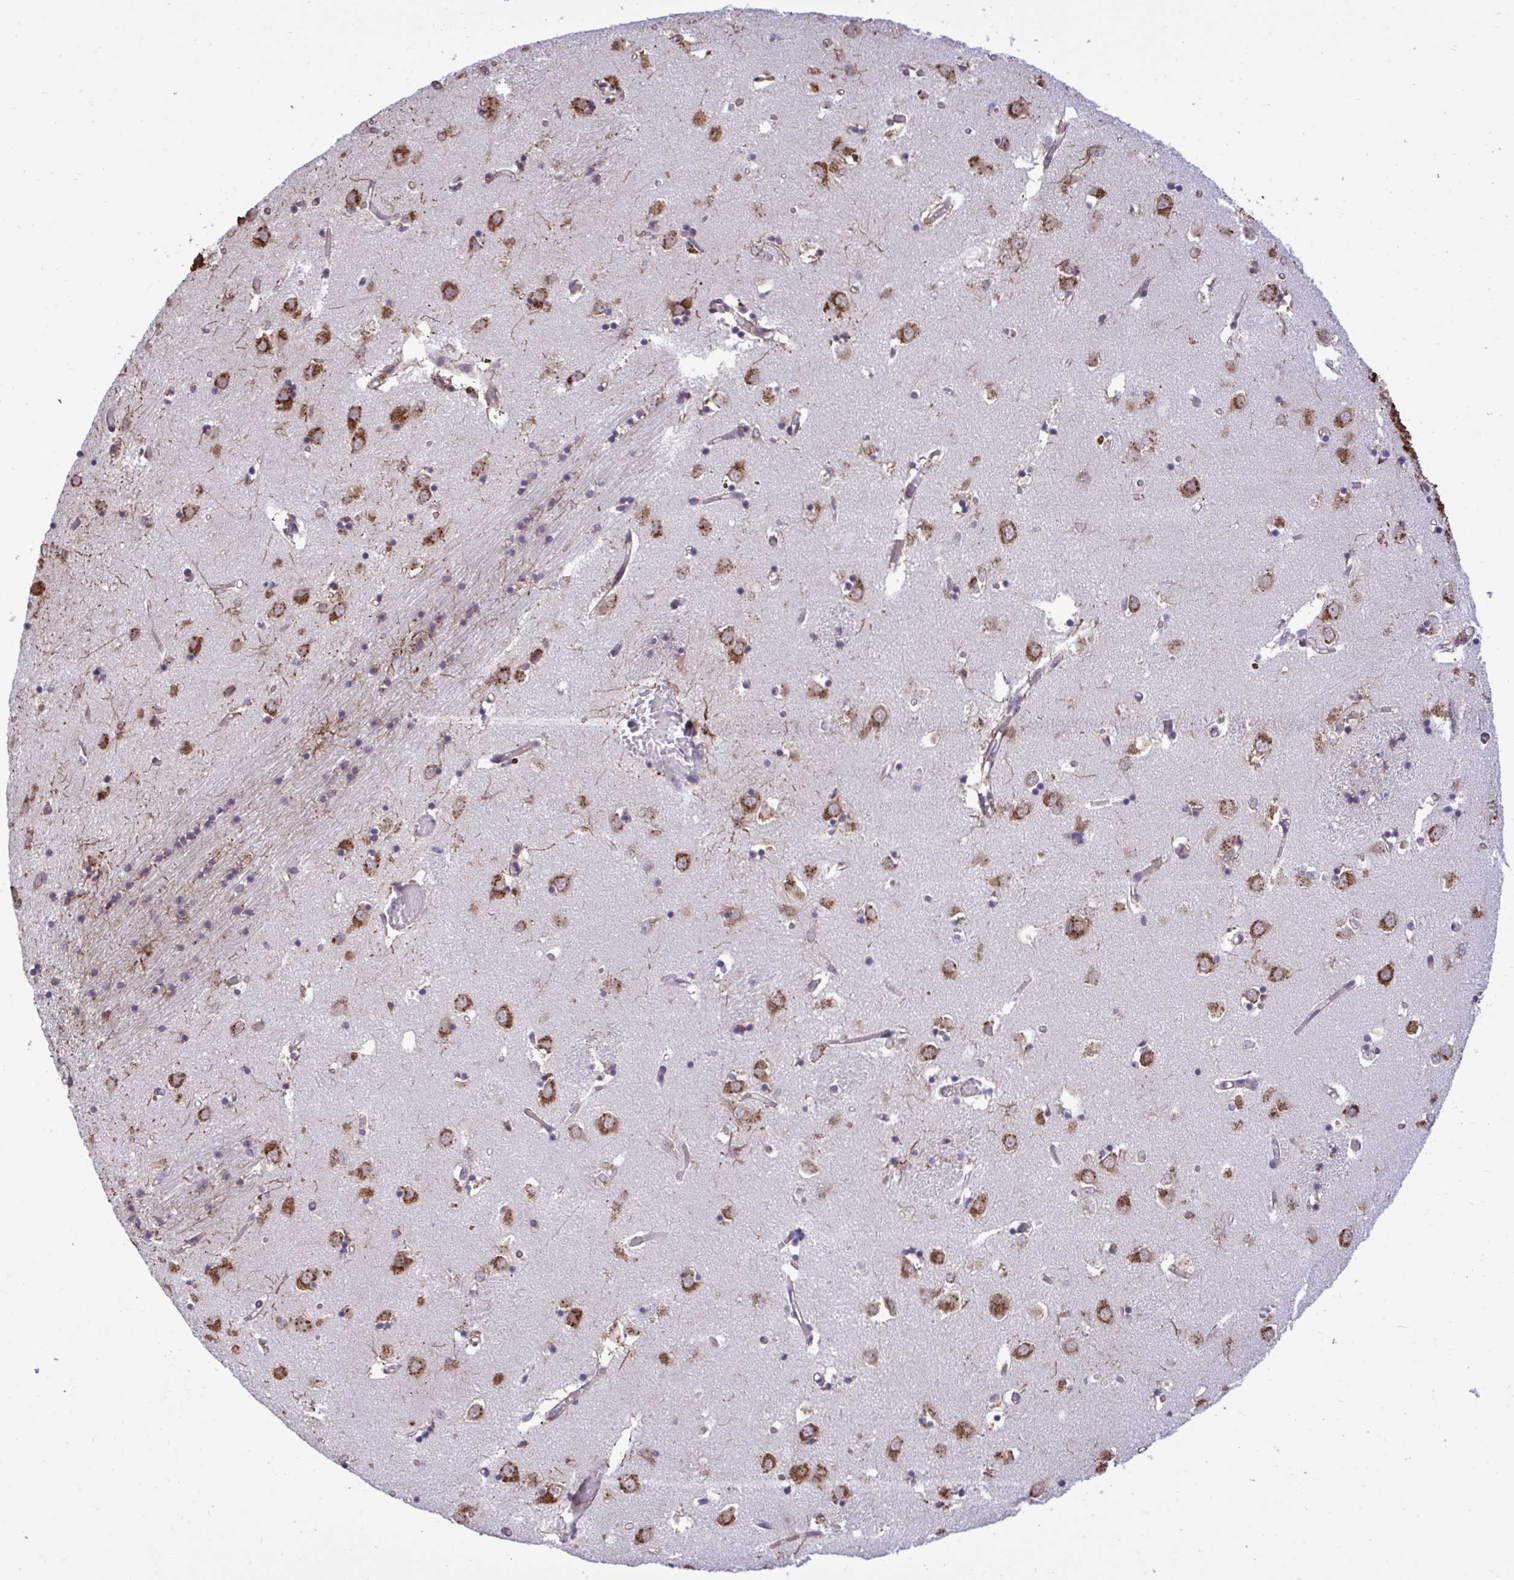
{"staining": {"intensity": "moderate", "quantity": "<25%", "location": "cytoplasmic/membranous"}, "tissue": "caudate", "cell_type": "Glial cells", "image_type": "normal", "snomed": [{"axis": "morphology", "description": "Normal tissue, NOS"}, {"axis": "topography", "description": "Lateral ventricle wall"}], "caption": "A brown stain shows moderate cytoplasmic/membranous expression of a protein in glial cells of benign caudate. Nuclei are stained in blue.", "gene": "RPS15", "patient": {"sex": "male", "age": 70}}